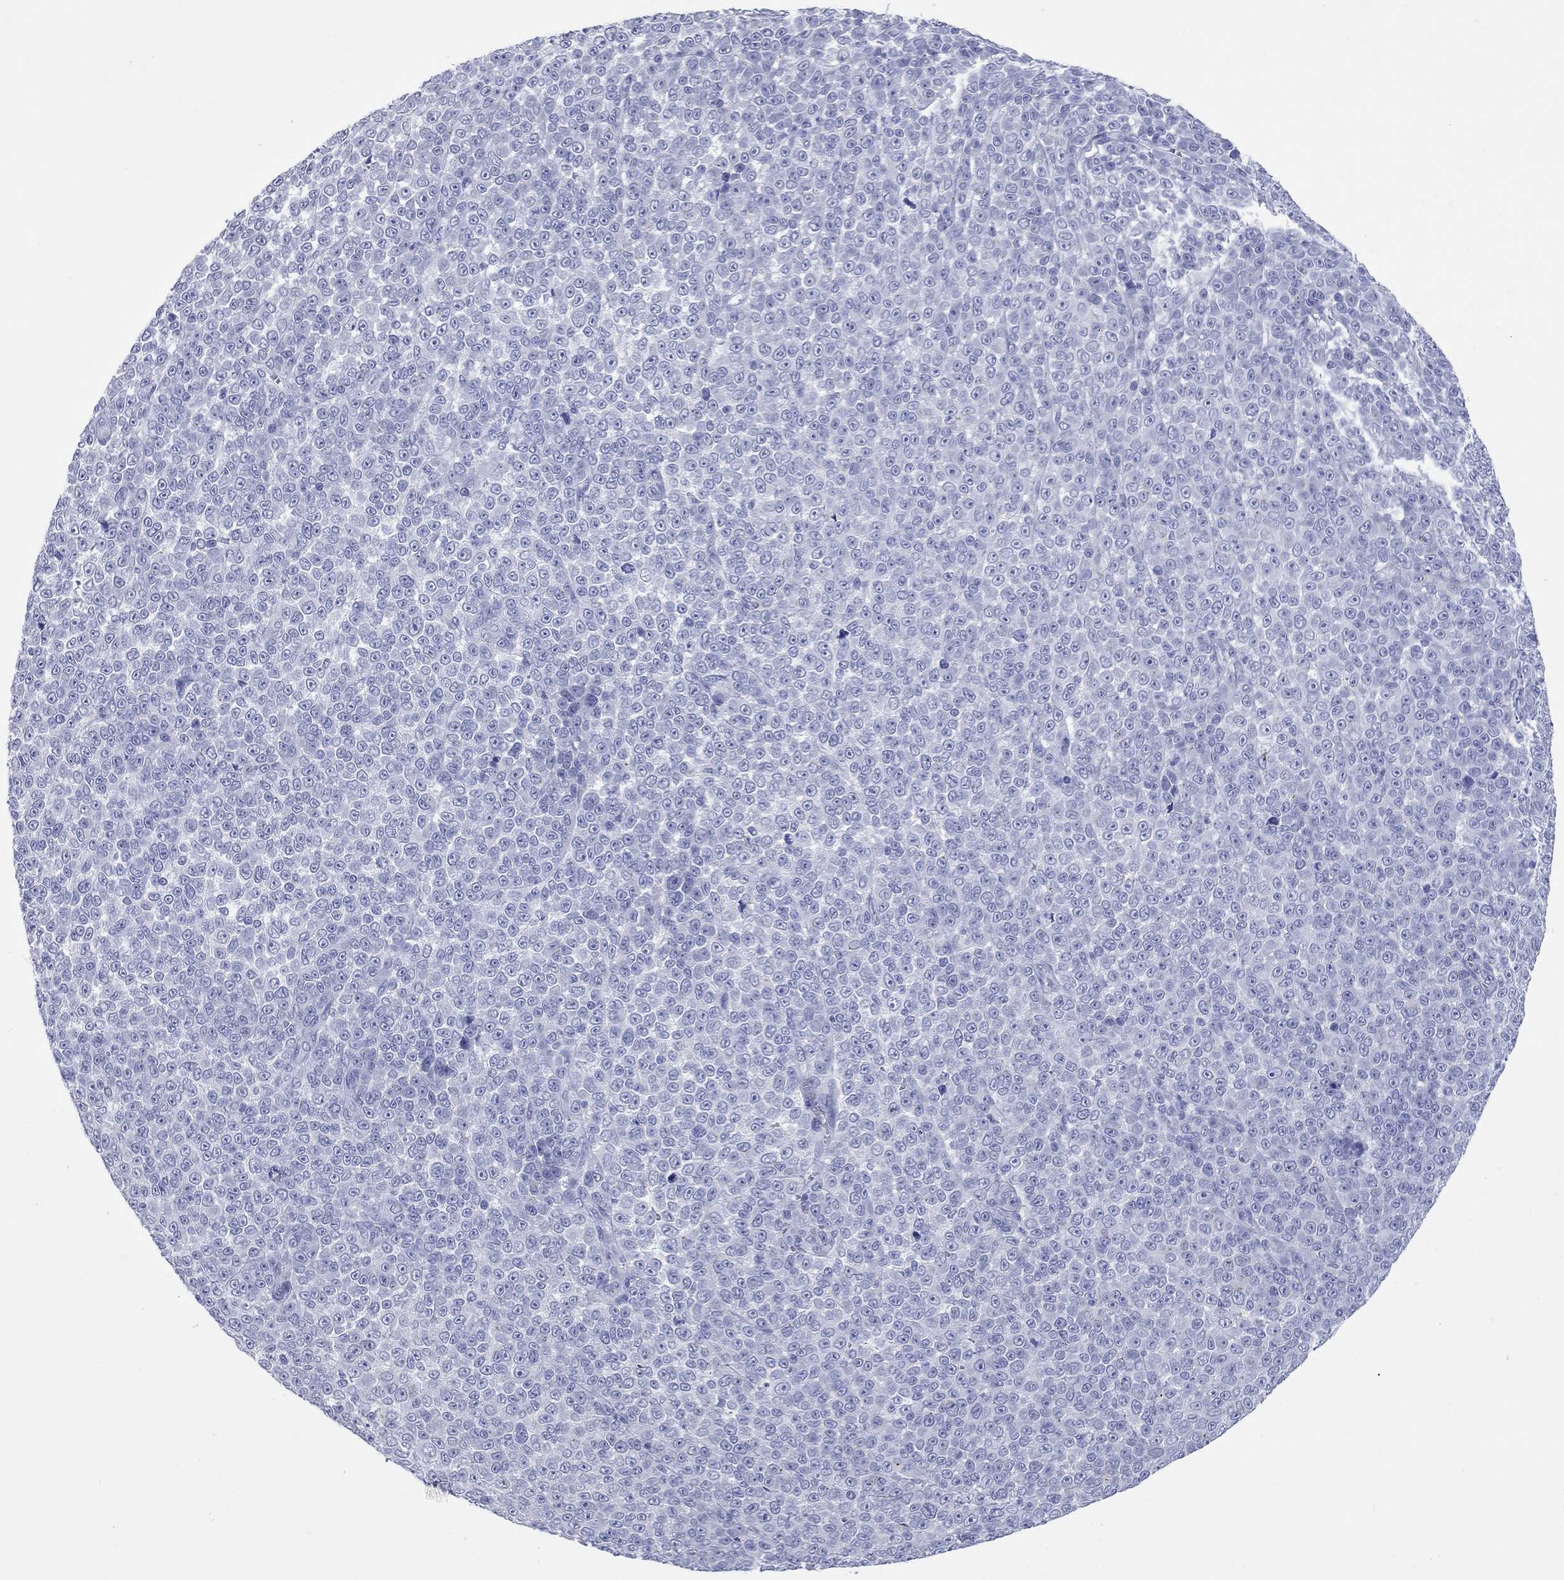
{"staining": {"intensity": "negative", "quantity": "none", "location": "none"}, "tissue": "melanoma", "cell_type": "Tumor cells", "image_type": "cancer", "snomed": [{"axis": "morphology", "description": "Malignant melanoma, NOS"}, {"axis": "topography", "description": "Skin"}], "caption": "Melanoma stained for a protein using immunohistochemistry (IHC) demonstrates no staining tumor cells.", "gene": "CCNA1", "patient": {"sex": "female", "age": 95}}